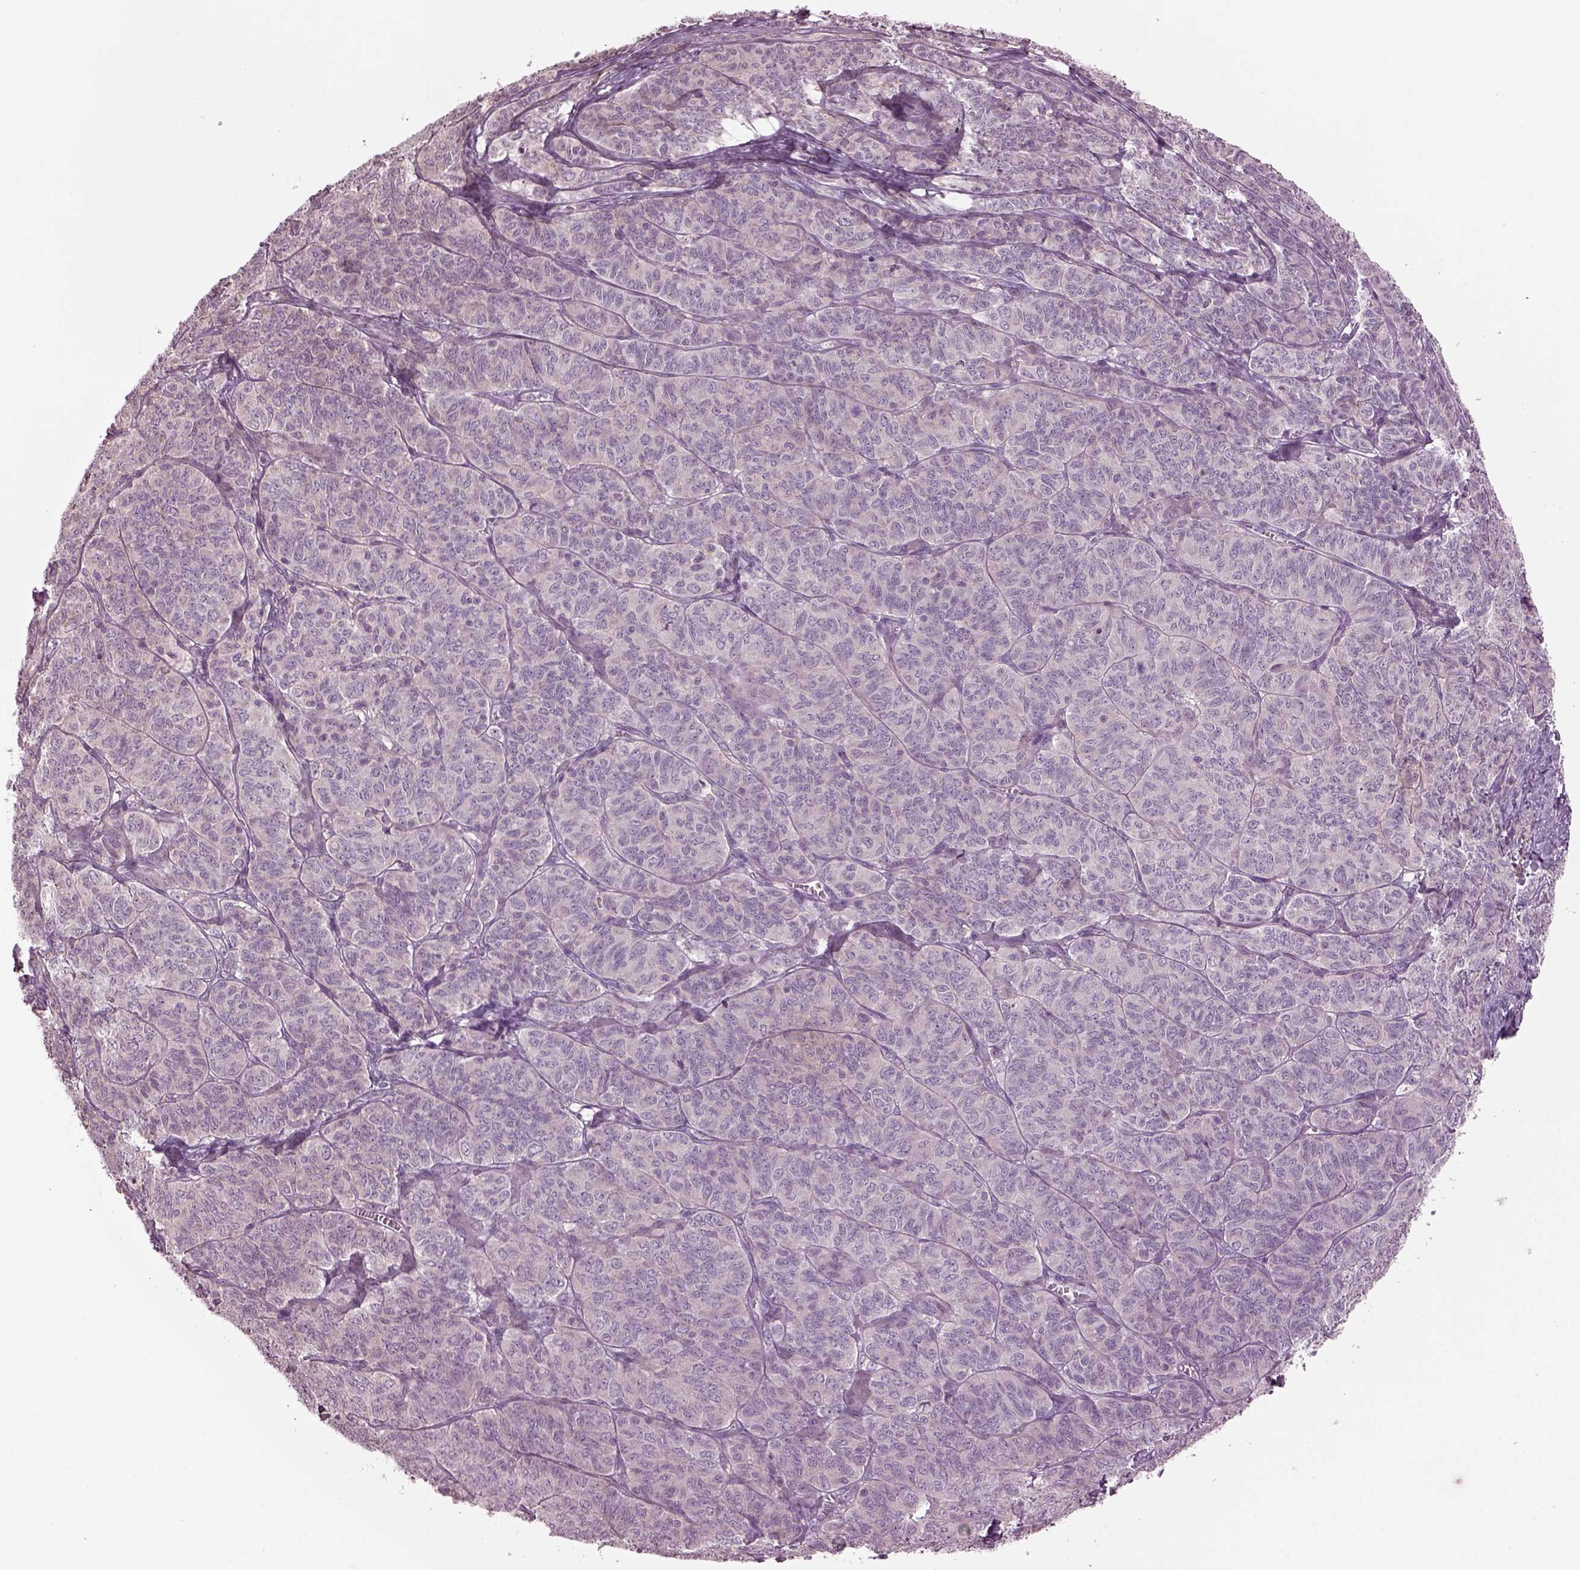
{"staining": {"intensity": "negative", "quantity": "none", "location": "none"}, "tissue": "ovarian cancer", "cell_type": "Tumor cells", "image_type": "cancer", "snomed": [{"axis": "morphology", "description": "Carcinoma, endometroid"}, {"axis": "topography", "description": "Ovary"}], "caption": "This is a micrograph of IHC staining of ovarian endometroid carcinoma, which shows no expression in tumor cells. (Immunohistochemistry (ihc), brightfield microscopy, high magnification).", "gene": "SPATA7", "patient": {"sex": "female", "age": 80}}